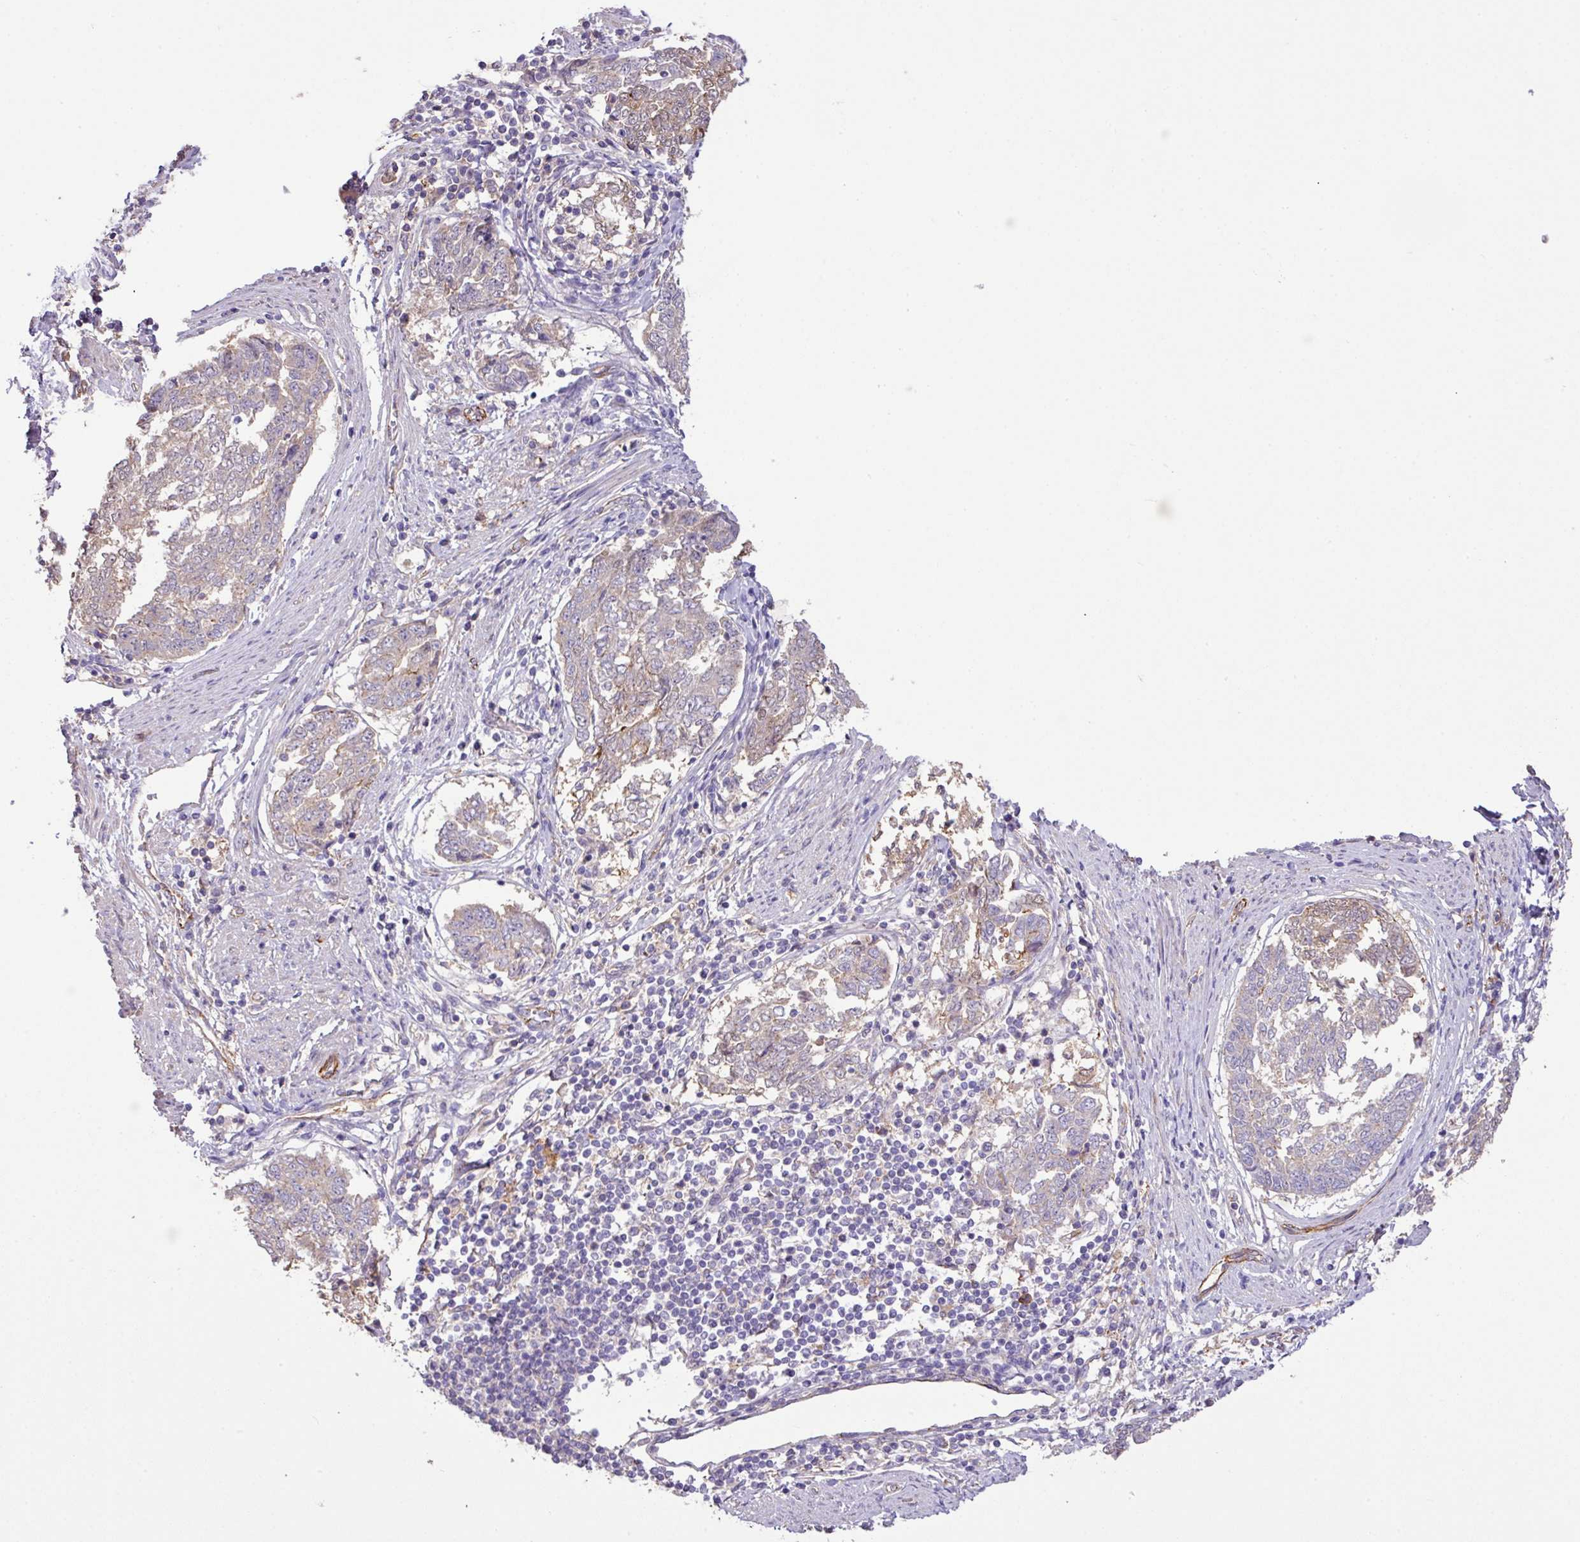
{"staining": {"intensity": "moderate", "quantity": "<25%", "location": "cytoplasmic/membranous"}, "tissue": "endometrial cancer", "cell_type": "Tumor cells", "image_type": "cancer", "snomed": [{"axis": "morphology", "description": "Adenocarcinoma, NOS"}, {"axis": "topography", "description": "Endometrium"}], "caption": "This is an image of immunohistochemistry (IHC) staining of endometrial adenocarcinoma, which shows moderate expression in the cytoplasmic/membranous of tumor cells.", "gene": "LRRC53", "patient": {"sex": "female", "age": 80}}